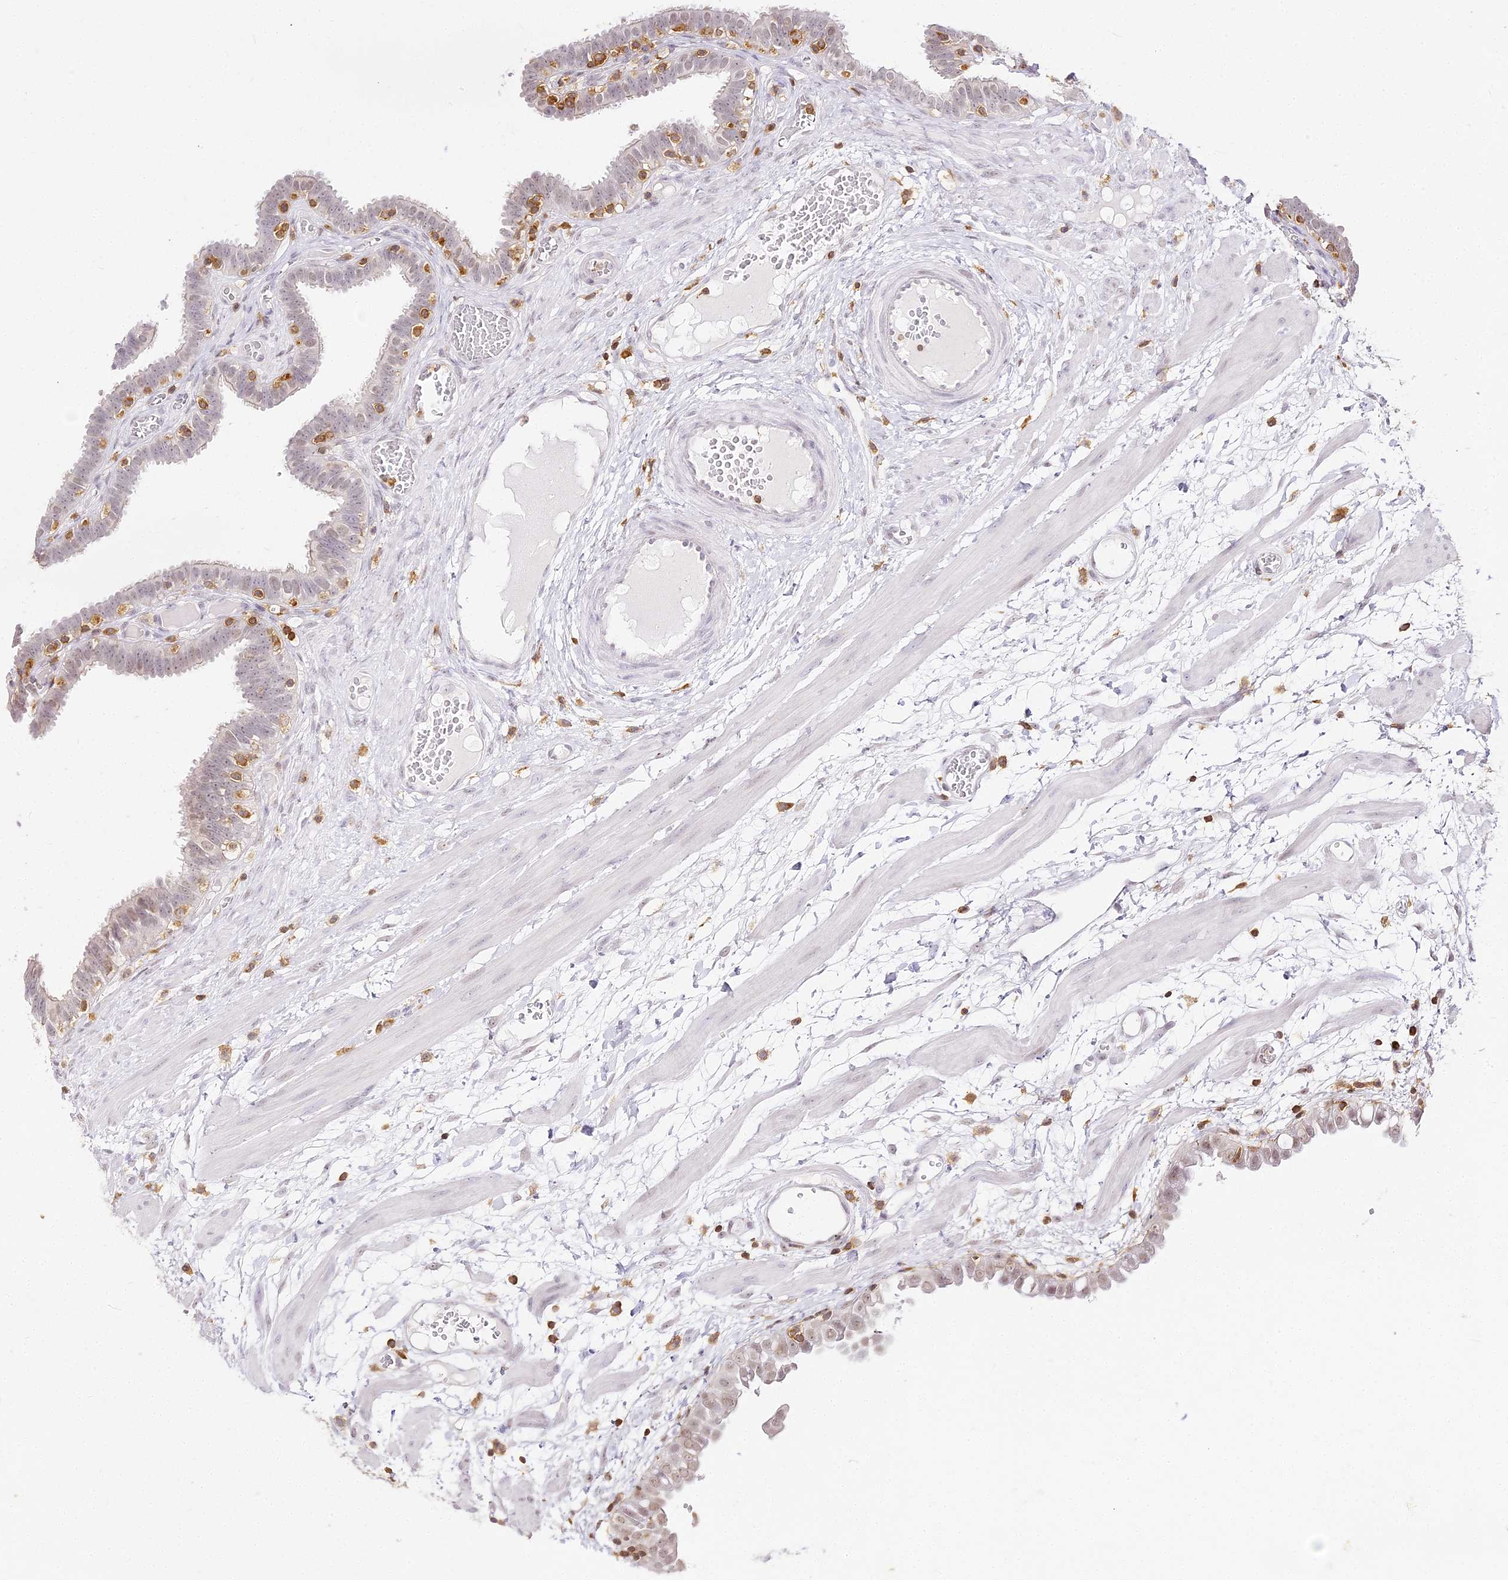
{"staining": {"intensity": "negative", "quantity": "none", "location": "none"}, "tissue": "fallopian tube", "cell_type": "Glandular cells", "image_type": "normal", "snomed": [{"axis": "morphology", "description": "Normal tissue, NOS"}, {"axis": "topography", "description": "Fallopian tube"}, {"axis": "topography", "description": "Placenta"}], "caption": "Protein analysis of normal fallopian tube shows no significant positivity in glandular cells.", "gene": "DOCK2", "patient": {"sex": "female", "age": 32}}